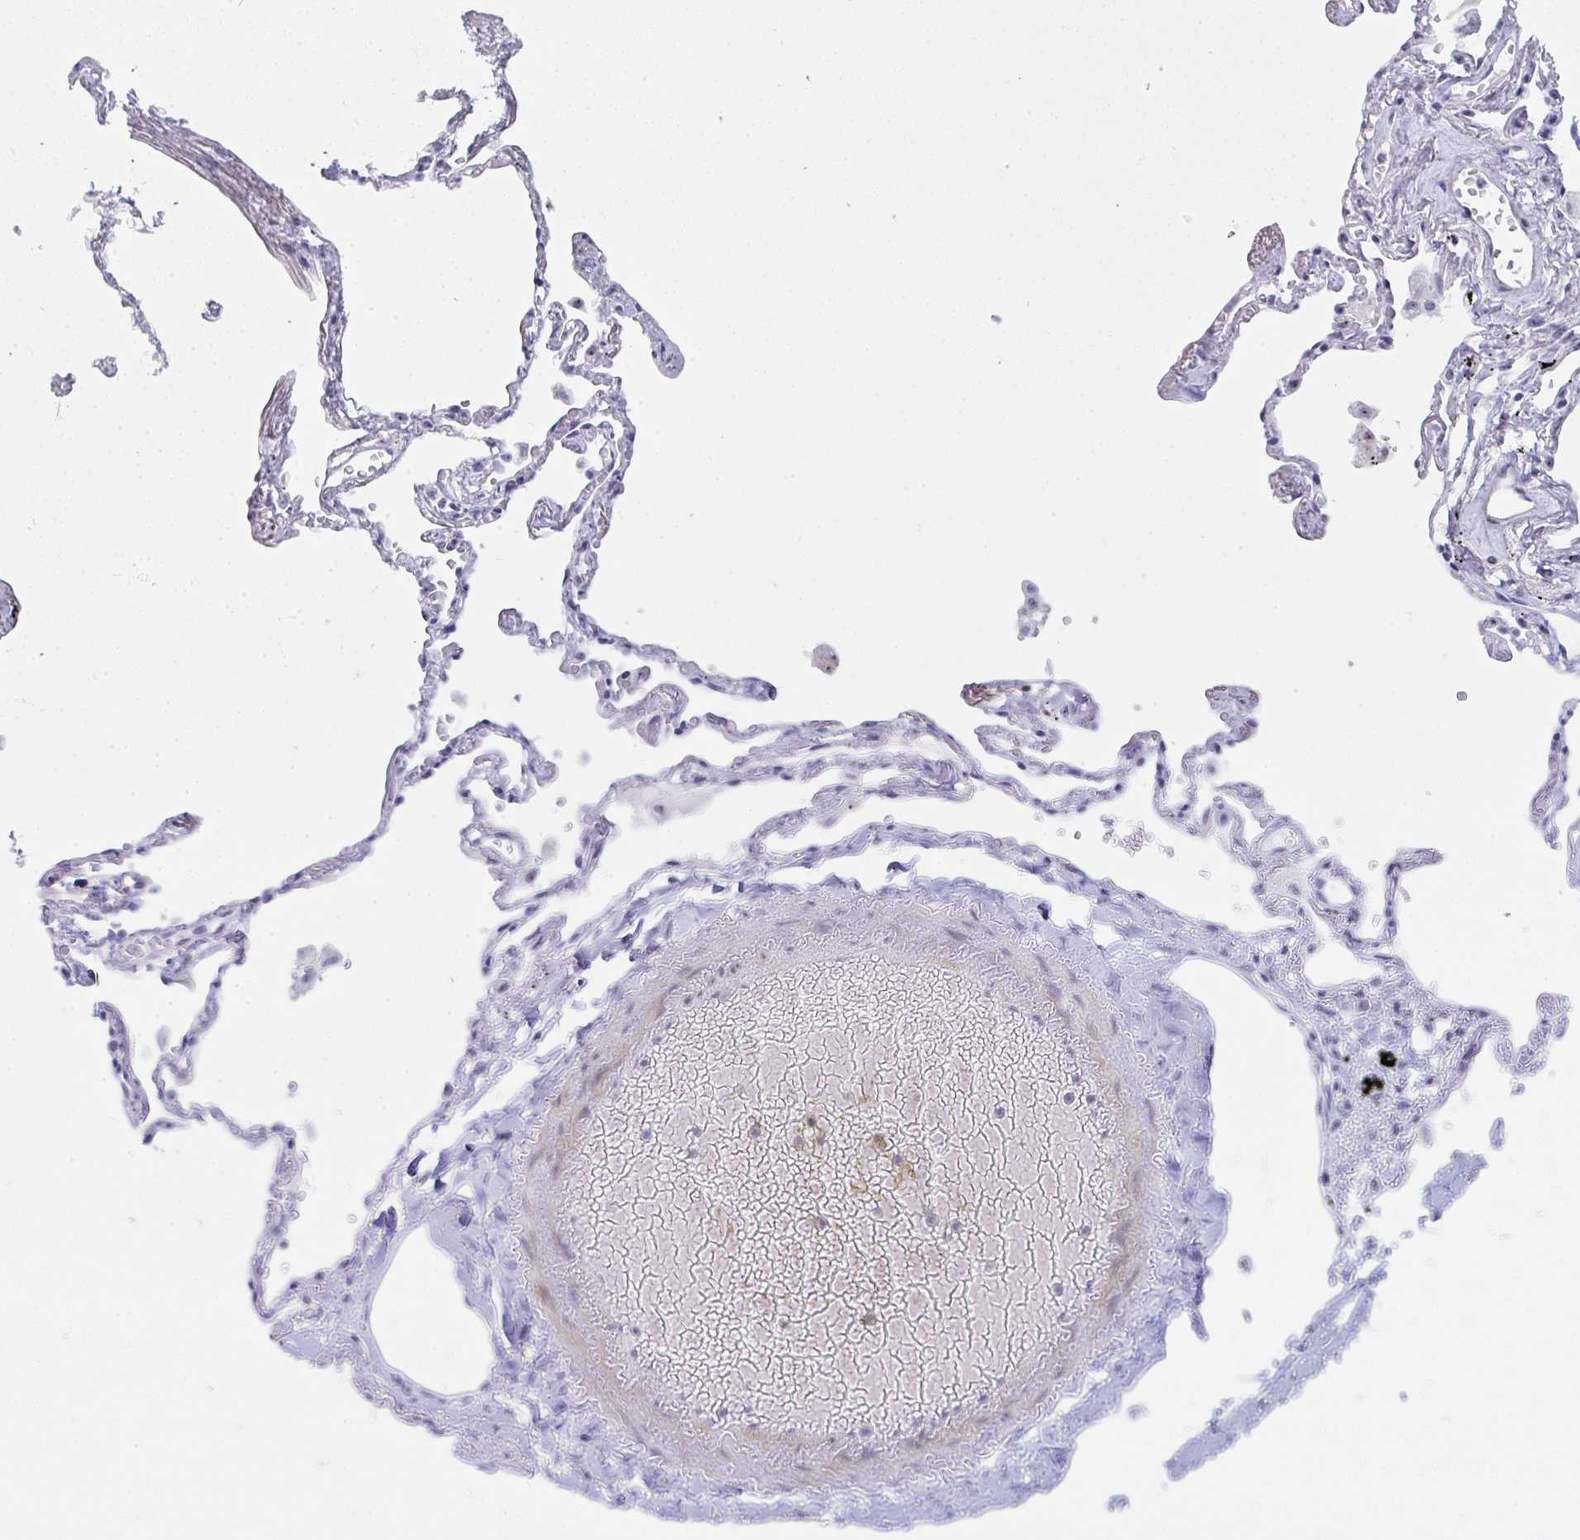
{"staining": {"intensity": "moderate", "quantity": "<25%", "location": "nuclear"}, "tissue": "lung", "cell_type": "Alveolar cells", "image_type": "normal", "snomed": [{"axis": "morphology", "description": "Normal tissue, NOS"}, {"axis": "topography", "description": "Lung"}], "caption": "A micrograph of human lung stained for a protein exhibits moderate nuclear brown staining in alveolar cells. The protein of interest is stained brown, and the nuclei are stained in blue (DAB (3,3'-diaminobenzidine) IHC with brightfield microscopy, high magnification).", "gene": "NOP10", "patient": {"sex": "female", "age": 67}}